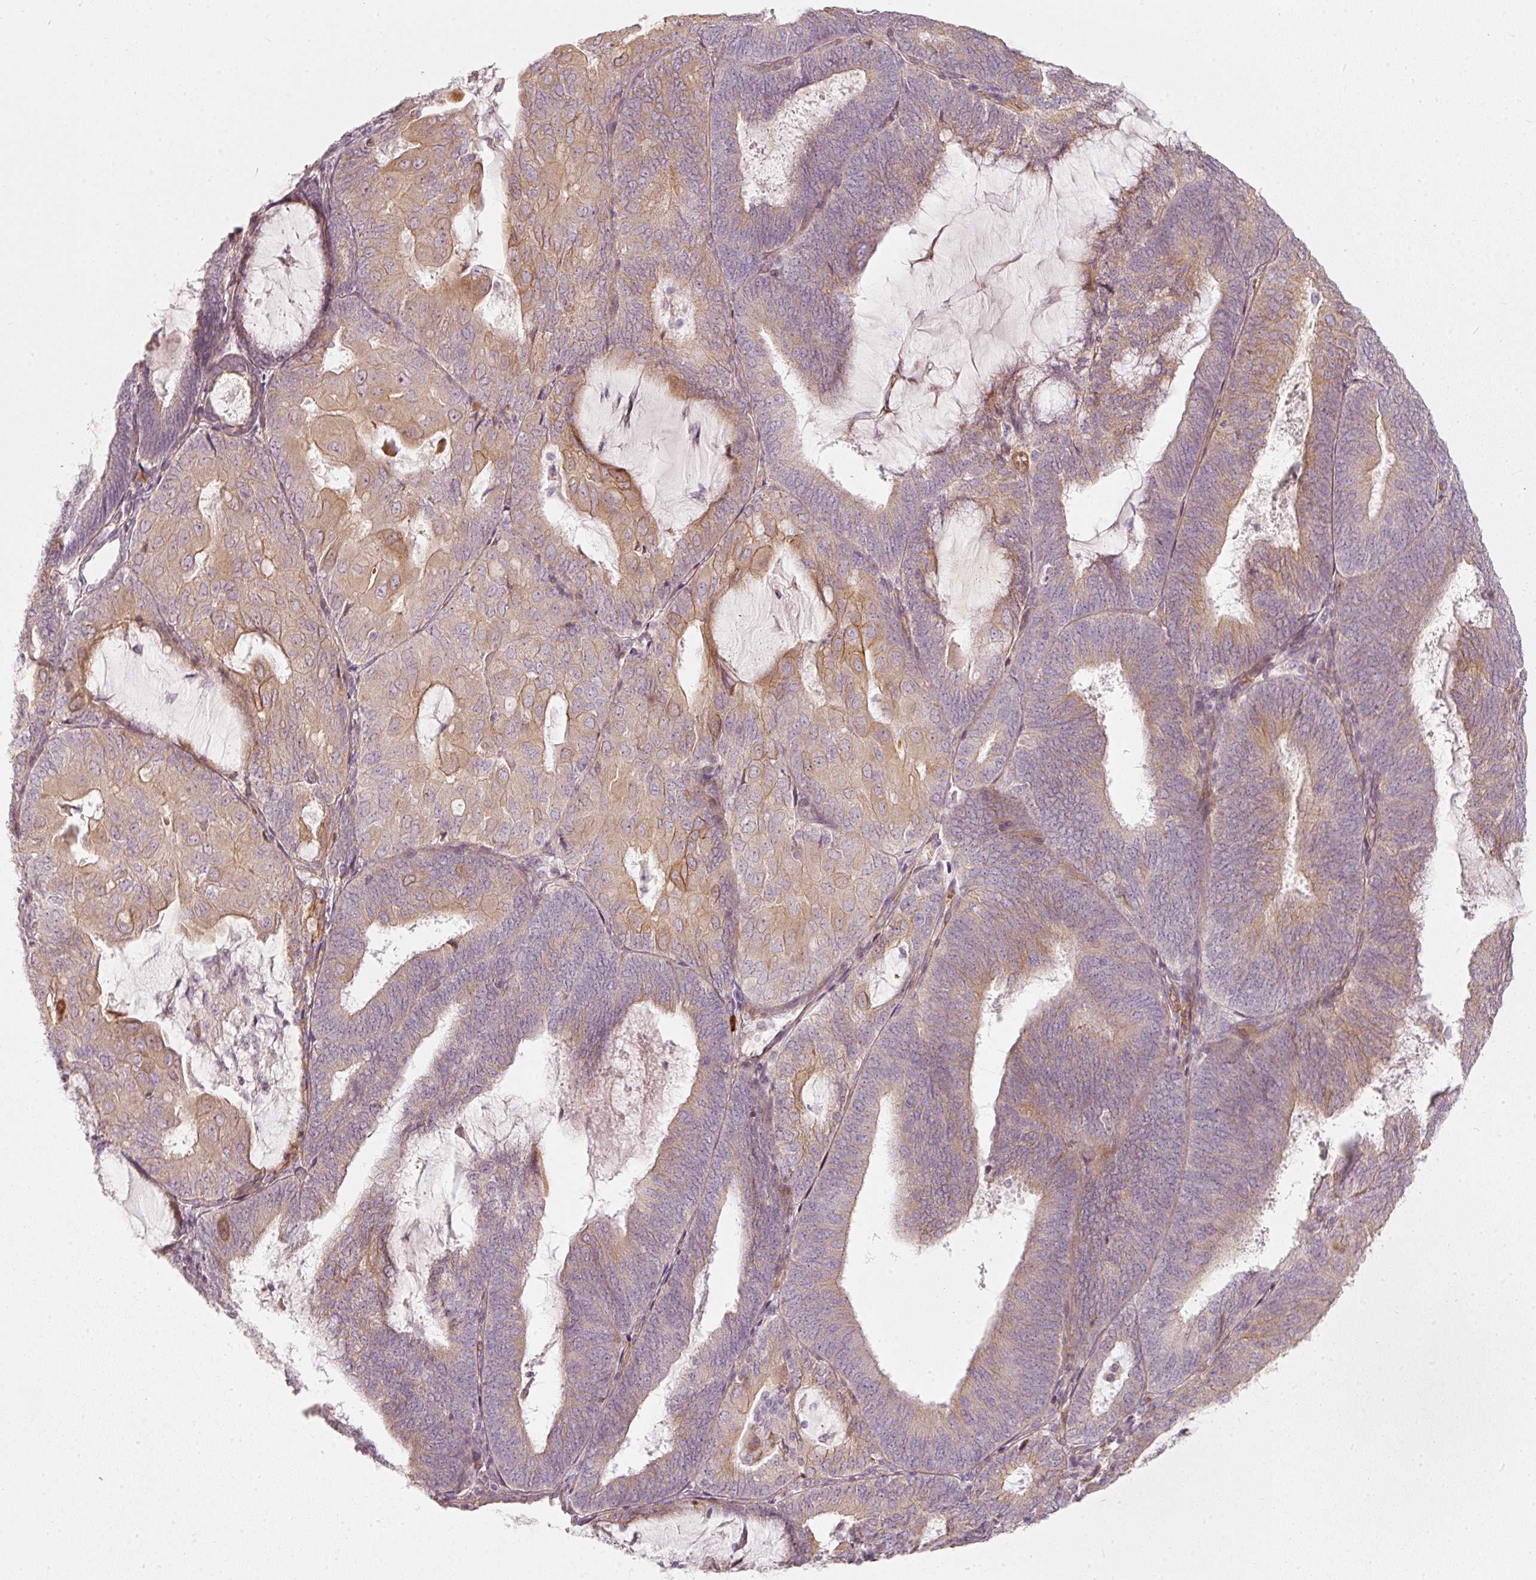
{"staining": {"intensity": "weak", "quantity": "25%-75%", "location": "cytoplasmic/membranous"}, "tissue": "endometrial cancer", "cell_type": "Tumor cells", "image_type": "cancer", "snomed": [{"axis": "morphology", "description": "Adenocarcinoma, NOS"}, {"axis": "topography", "description": "Endometrium"}], "caption": "A brown stain shows weak cytoplasmic/membranous staining of a protein in human endometrial cancer tumor cells.", "gene": "KCNQ1", "patient": {"sex": "female", "age": 81}}